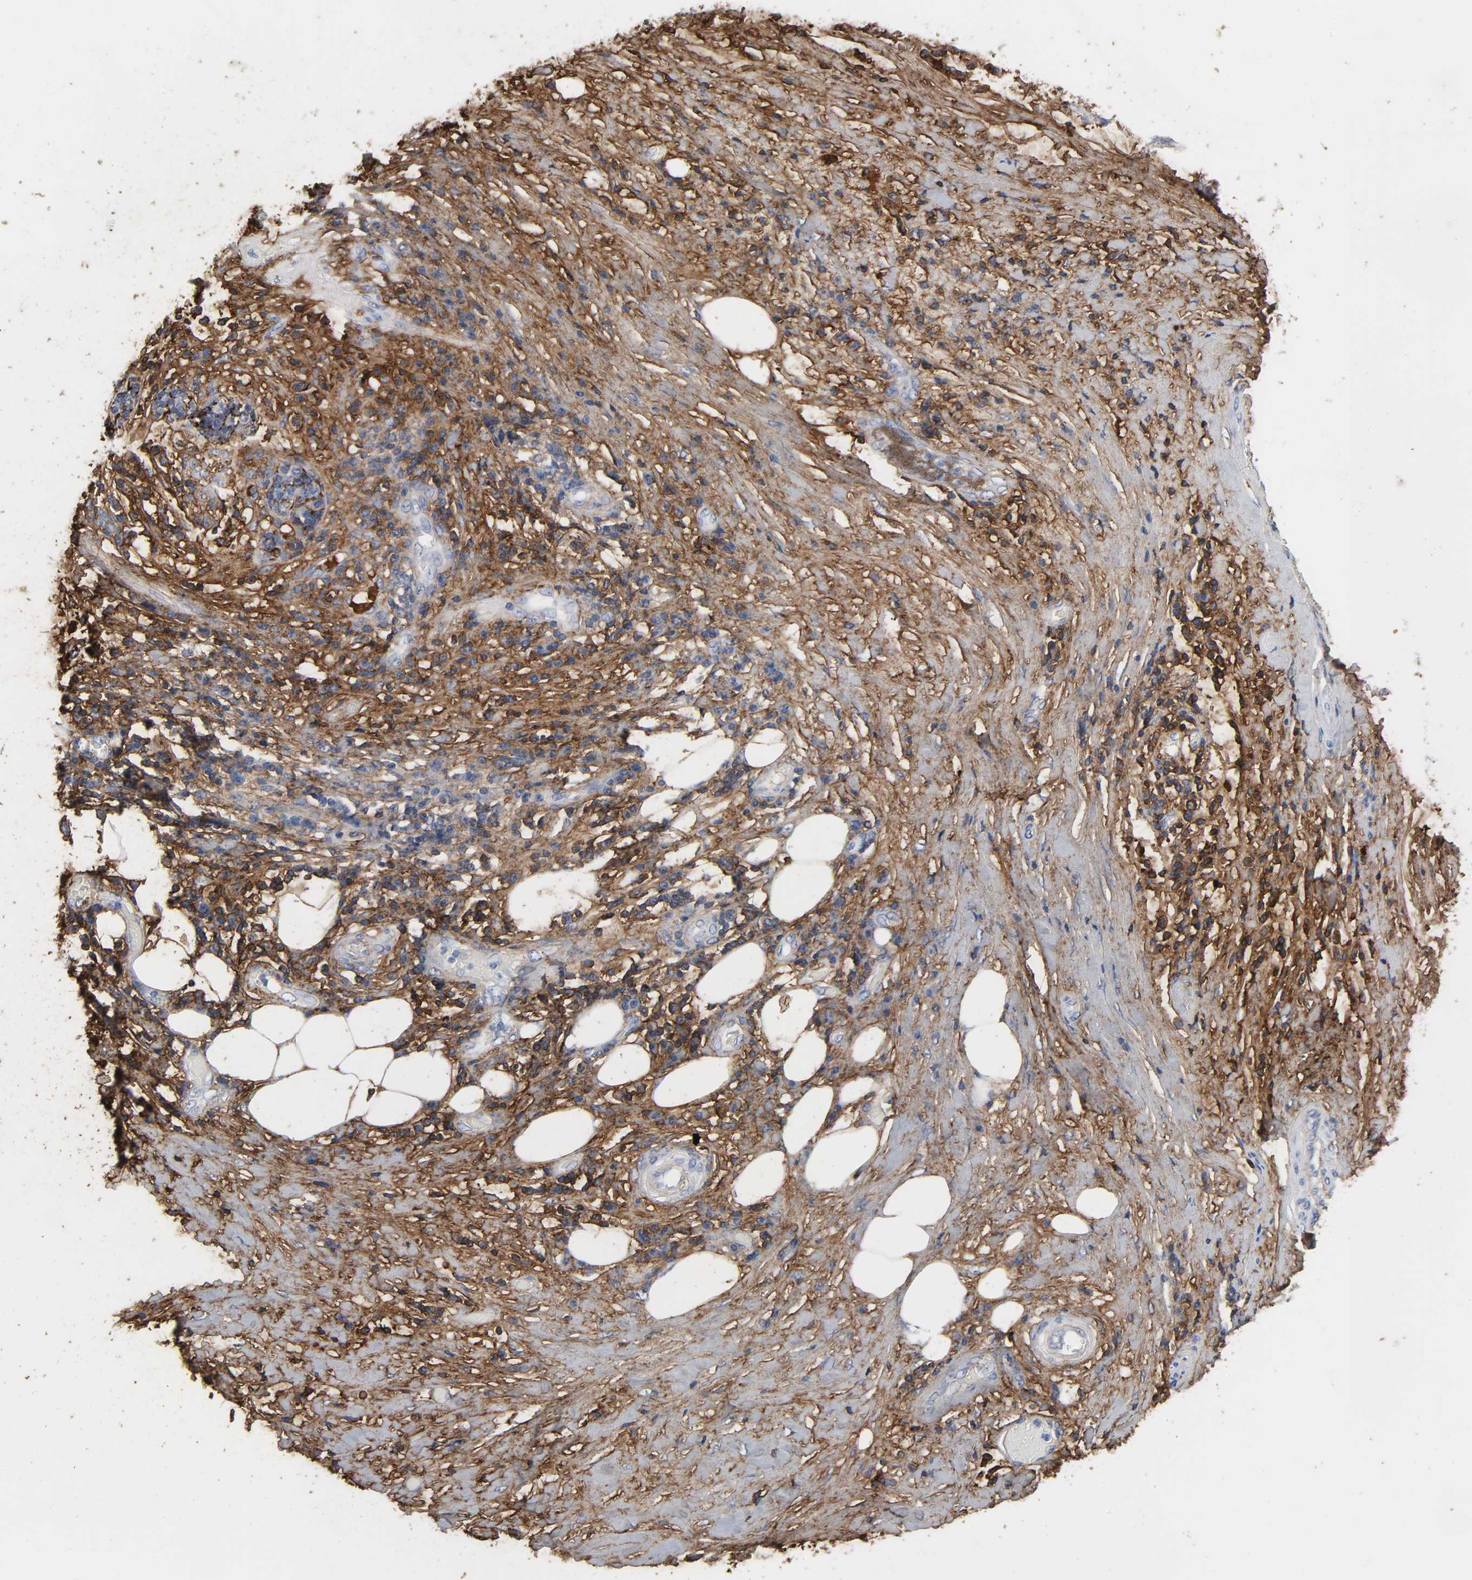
{"staining": {"intensity": "negative", "quantity": "none", "location": "none"}, "tissue": "lung cancer", "cell_type": "Tumor cells", "image_type": "cancer", "snomed": [{"axis": "morphology", "description": "Inflammation, NOS"}, {"axis": "morphology", "description": "Squamous cell carcinoma, NOS"}, {"axis": "topography", "description": "Lymph node"}, {"axis": "topography", "description": "Soft tissue"}, {"axis": "topography", "description": "Lung"}], "caption": "Tumor cells are negative for brown protein staining in lung cancer.", "gene": "FBLN1", "patient": {"sex": "male", "age": 66}}